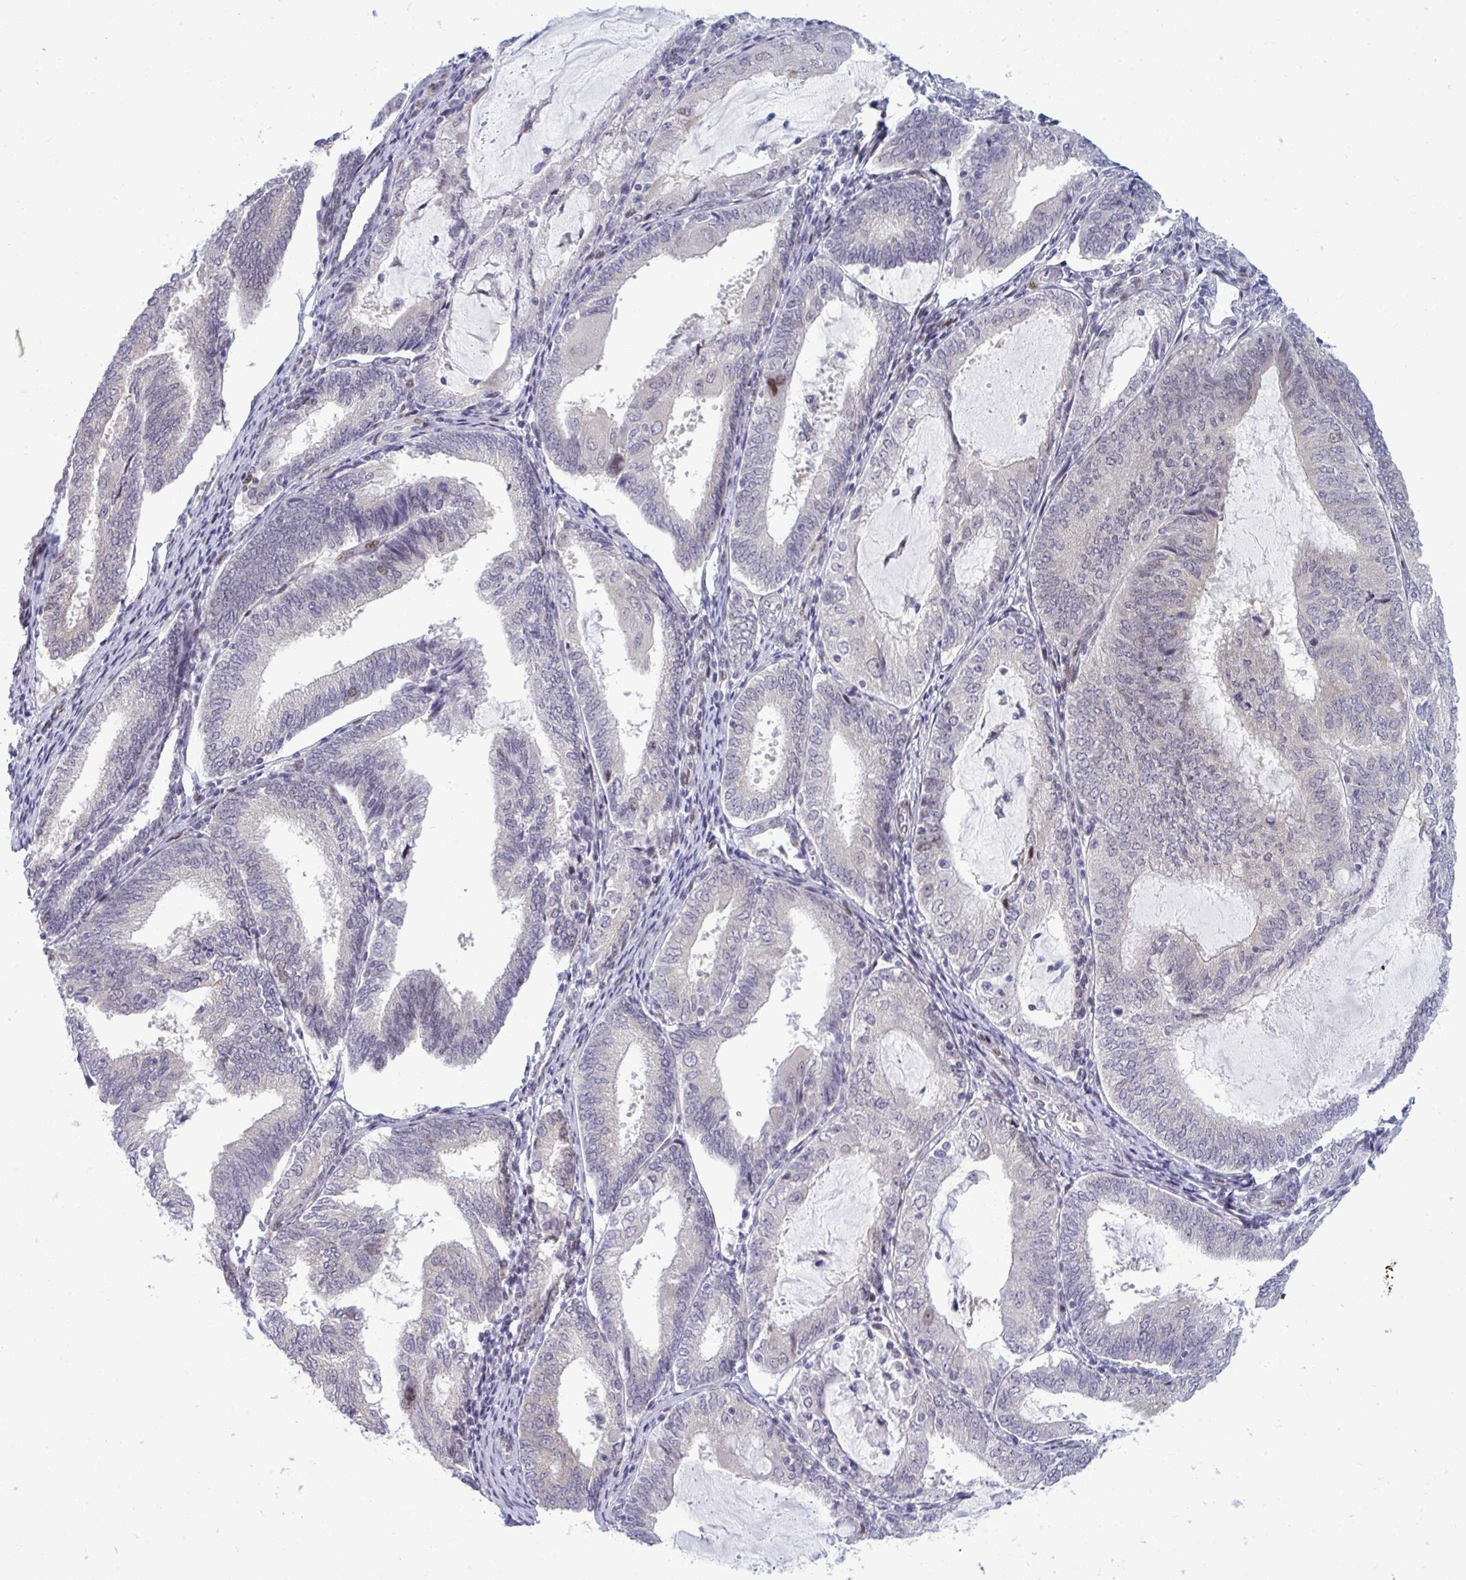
{"staining": {"intensity": "moderate", "quantity": "<25%", "location": "nuclear"}, "tissue": "endometrial cancer", "cell_type": "Tumor cells", "image_type": "cancer", "snomed": [{"axis": "morphology", "description": "Adenocarcinoma, NOS"}, {"axis": "topography", "description": "Endometrium"}], "caption": "High-power microscopy captured an immunohistochemistry histopathology image of adenocarcinoma (endometrial), revealing moderate nuclear expression in approximately <25% of tumor cells.", "gene": "TAB1", "patient": {"sex": "female", "age": 81}}